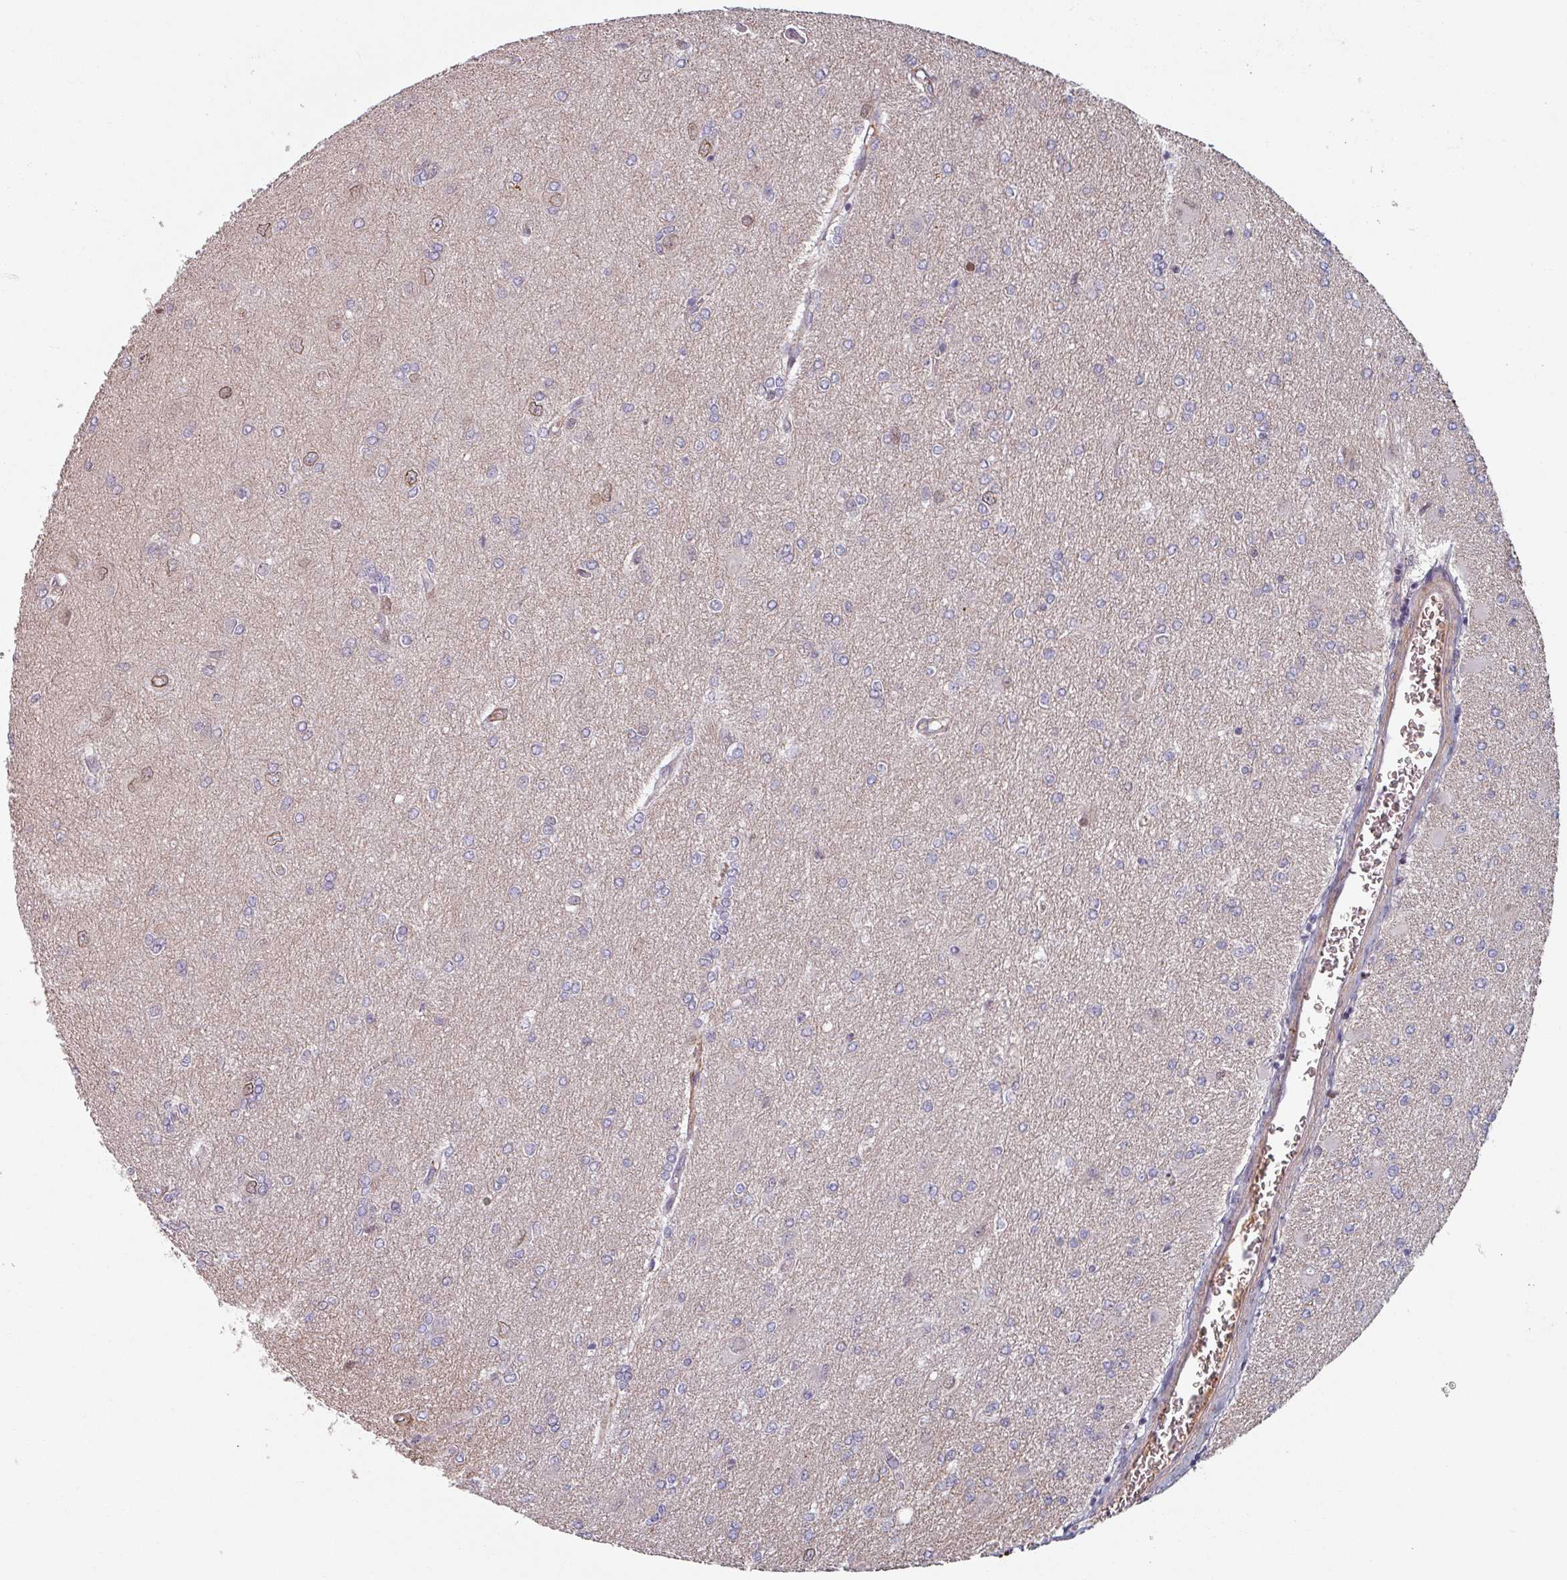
{"staining": {"intensity": "weak", "quantity": "<25%", "location": "nuclear"}, "tissue": "glioma", "cell_type": "Tumor cells", "image_type": "cancer", "snomed": [{"axis": "morphology", "description": "Glioma, malignant, High grade"}, {"axis": "topography", "description": "Brain"}], "caption": "Immunohistochemical staining of glioma reveals no significant positivity in tumor cells.", "gene": "C4BPB", "patient": {"sex": "male", "age": 67}}